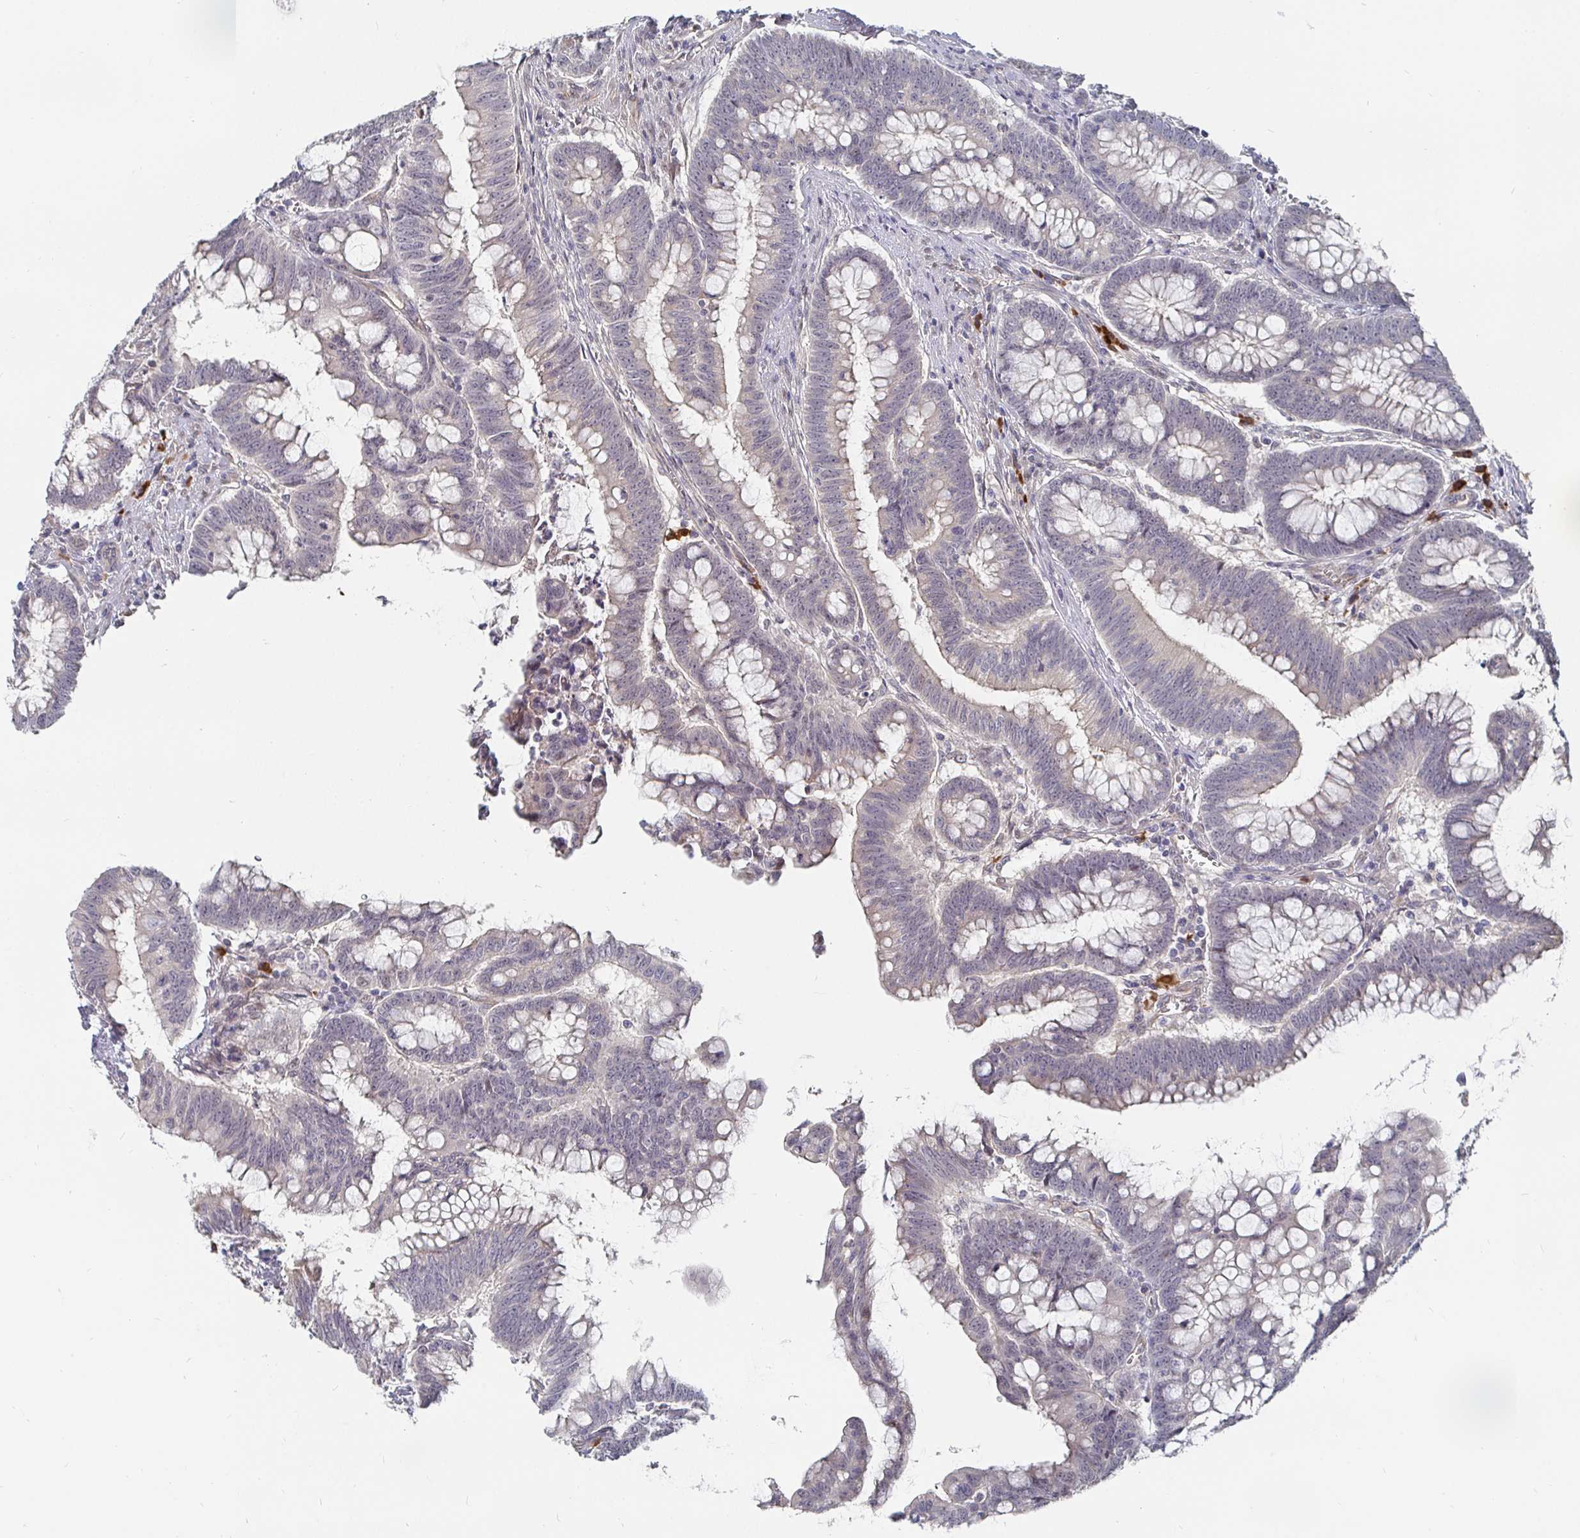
{"staining": {"intensity": "negative", "quantity": "none", "location": "none"}, "tissue": "colorectal cancer", "cell_type": "Tumor cells", "image_type": "cancer", "snomed": [{"axis": "morphology", "description": "Adenocarcinoma, NOS"}, {"axis": "topography", "description": "Colon"}], "caption": "This is an immunohistochemistry histopathology image of human adenocarcinoma (colorectal). There is no staining in tumor cells.", "gene": "MEIS1", "patient": {"sex": "male", "age": 62}}